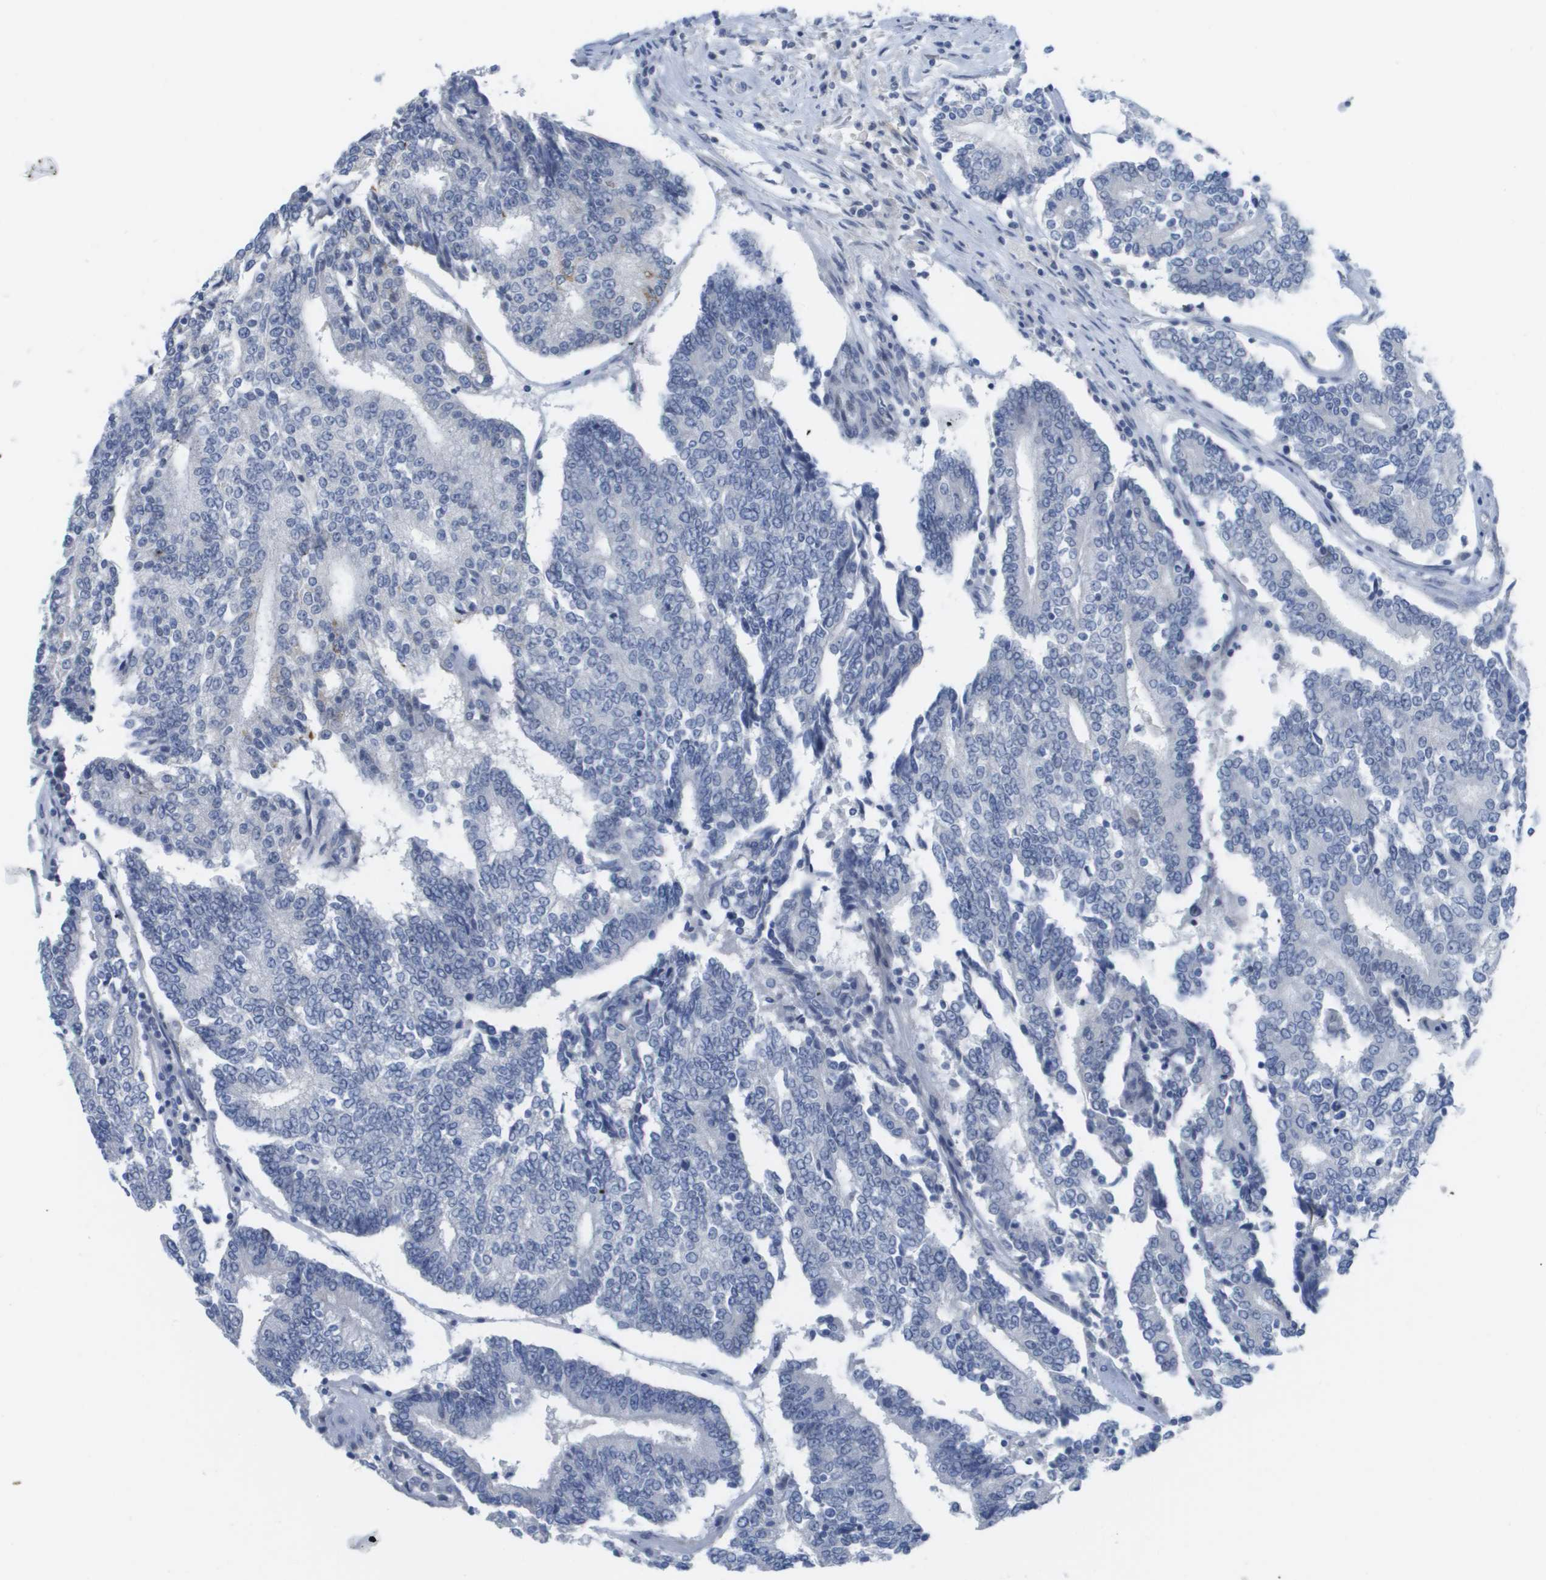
{"staining": {"intensity": "negative", "quantity": "none", "location": "none"}, "tissue": "prostate cancer", "cell_type": "Tumor cells", "image_type": "cancer", "snomed": [{"axis": "morphology", "description": "Normal tissue, NOS"}, {"axis": "morphology", "description": "Adenocarcinoma, High grade"}, {"axis": "topography", "description": "Prostate"}, {"axis": "topography", "description": "Seminal veicle"}], "caption": "Human high-grade adenocarcinoma (prostate) stained for a protein using immunohistochemistry (IHC) exhibits no expression in tumor cells.", "gene": "PDE4A", "patient": {"sex": "male", "age": 55}}